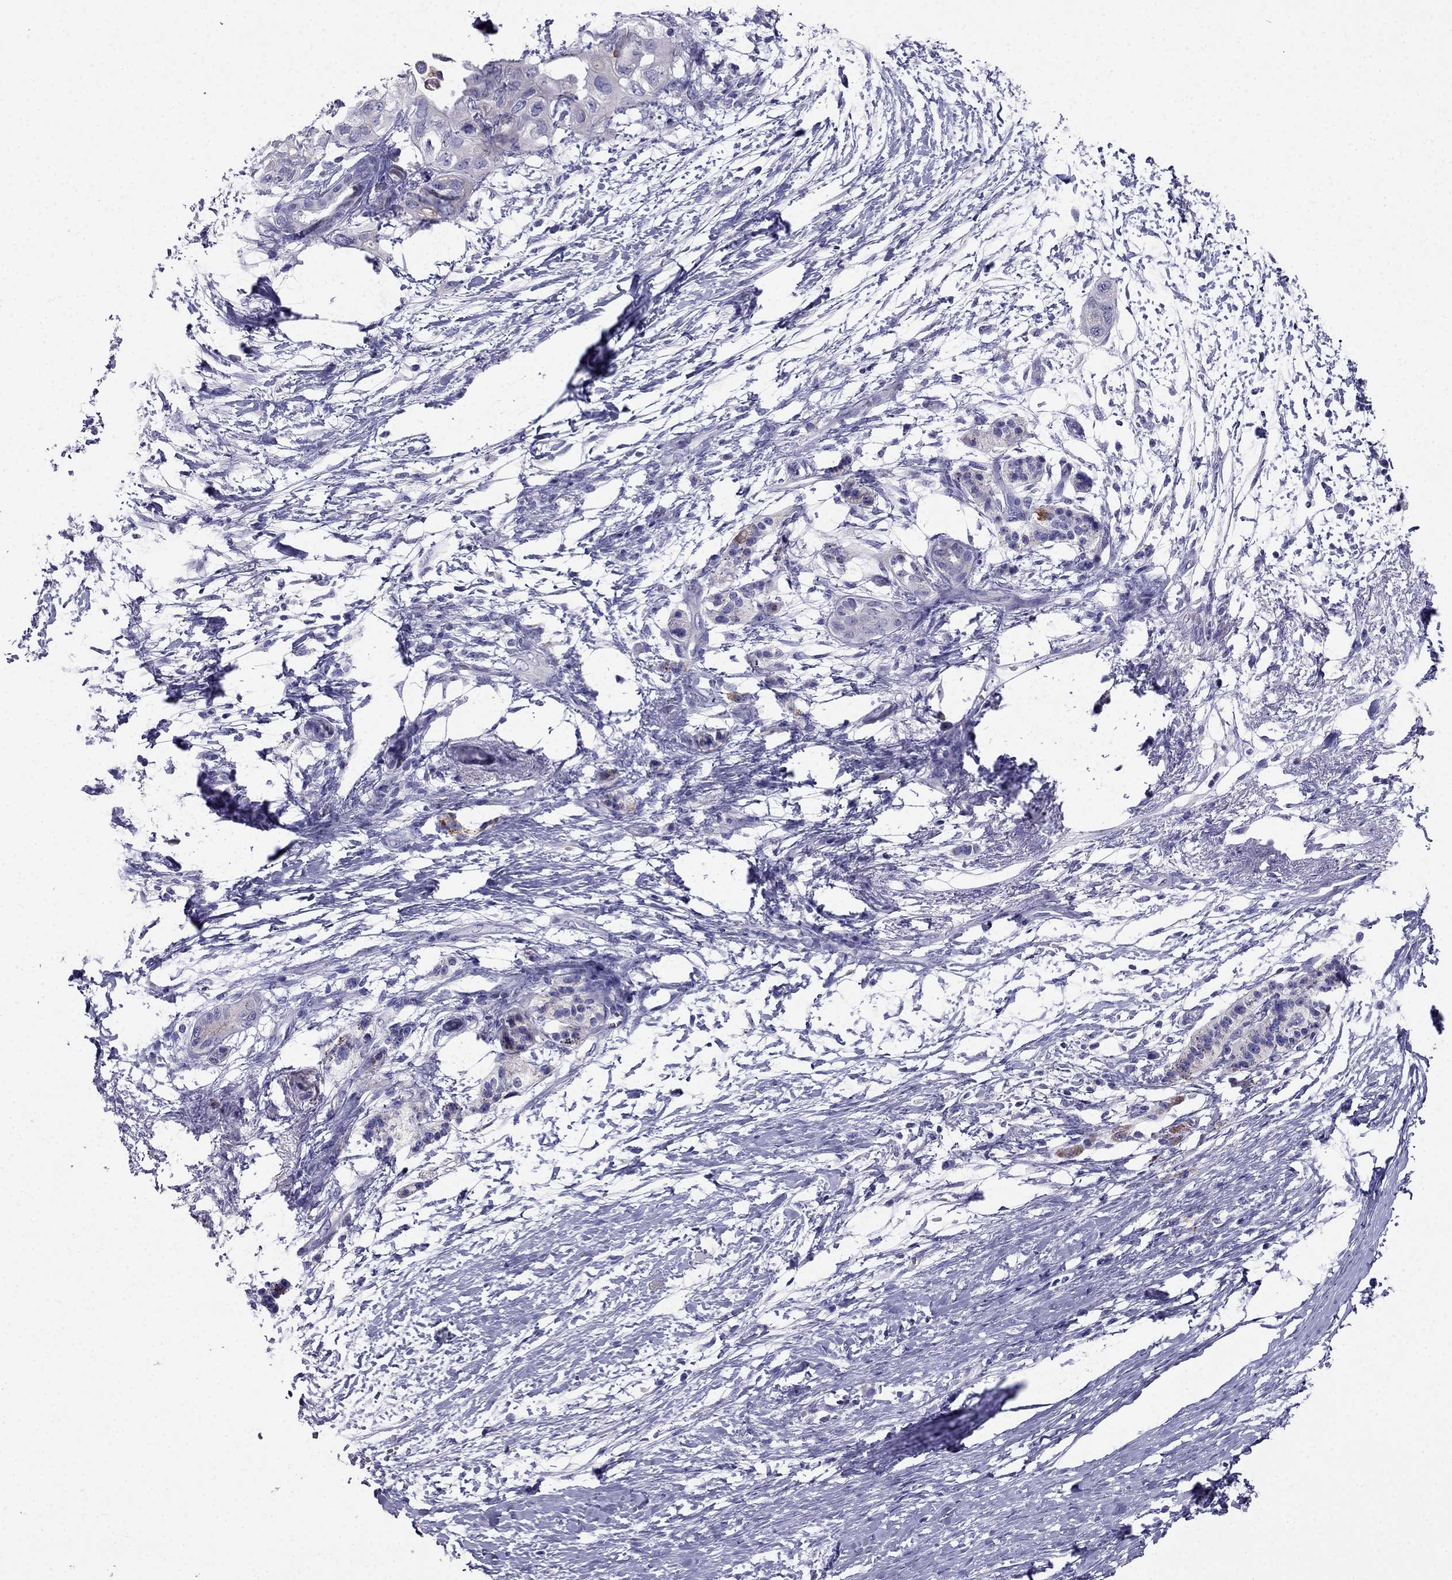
{"staining": {"intensity": "negative", "quantity": "none", "location": "none"}, "tissue": "pancreatic cancer", "cell_type": "Tumor cells", "image_type": "cancer", "snomed": [{"axis": "morphology", "description": "Adenocarcinoma, NOS"}, {"axis": "topography", "description": "Pancreas"}], "caption": "The immunohistochemistry photomicrograph has no significant expression in tumor cells of adenocarcinoma (pancreatic) tissue. Brightfield microscopy of immunohistochemistry (IHC) stained with DAB (brown) and hematoxylin (blue), captured at high magnification.", "gene": "PTH", "patient": {"sex": "female", "age": 72}}